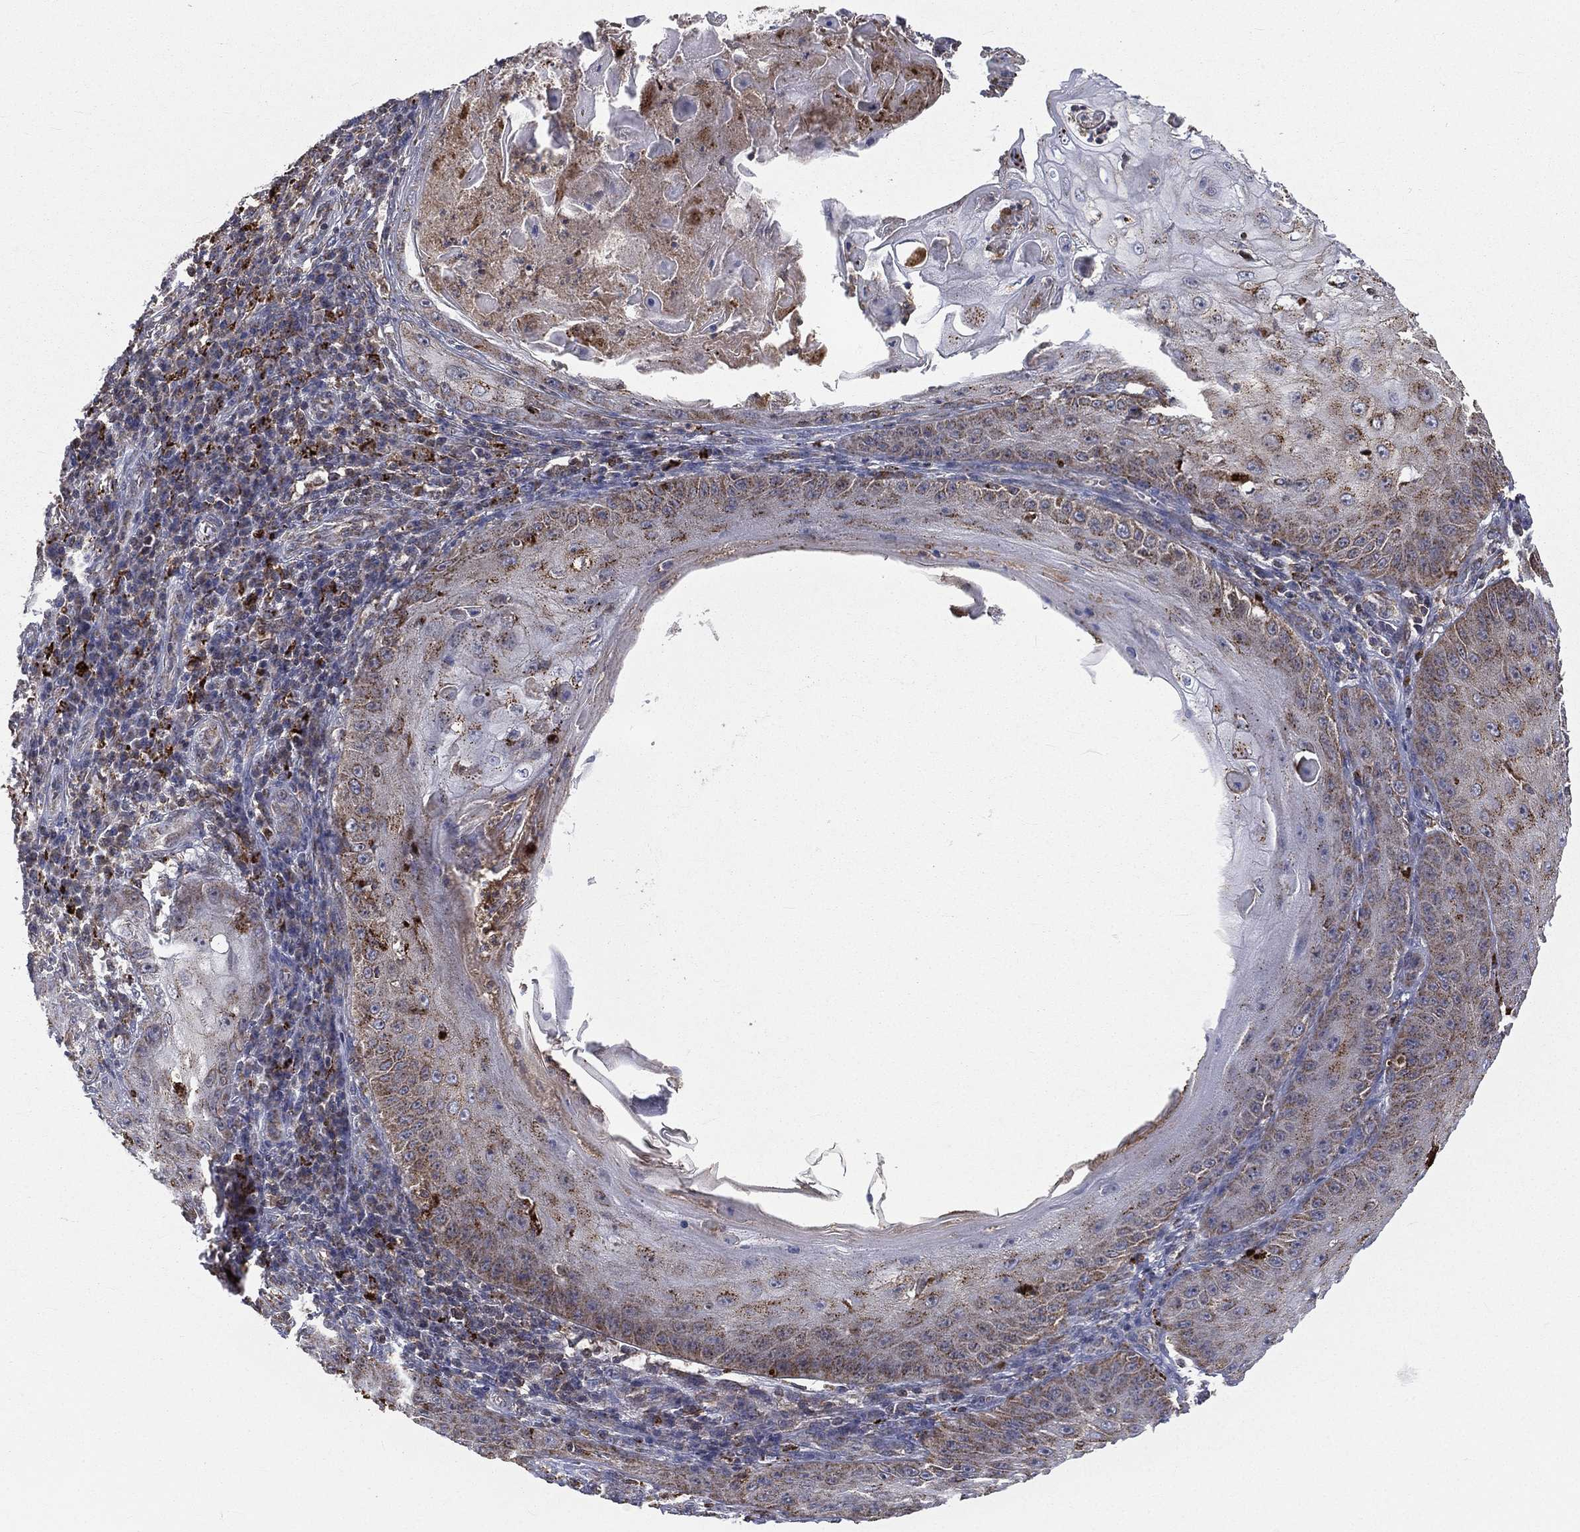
{"staining": {"intensity": "moderate", "quantity": "25%-75%", "location": "cytoplasmic/membranous"}, "tissue": "skin cancer", "cell_type": "Tumor cells", "image_type": "cancer", "snomed": [{"axis": "morphology", "description": "Squamous cell carcinoma, NOS"}, {"axis": "topography", "description": "Skin"}], "caption": "Moderate cytoplasmic/membranous expression for a protein is appreciated in approximately 25%-75% of tumor cells of skin squamous cell carcinoma using immunohistochemistry (IHC).", "gene": "RIN3", "patient": {"sex": "male", "age": 70}}